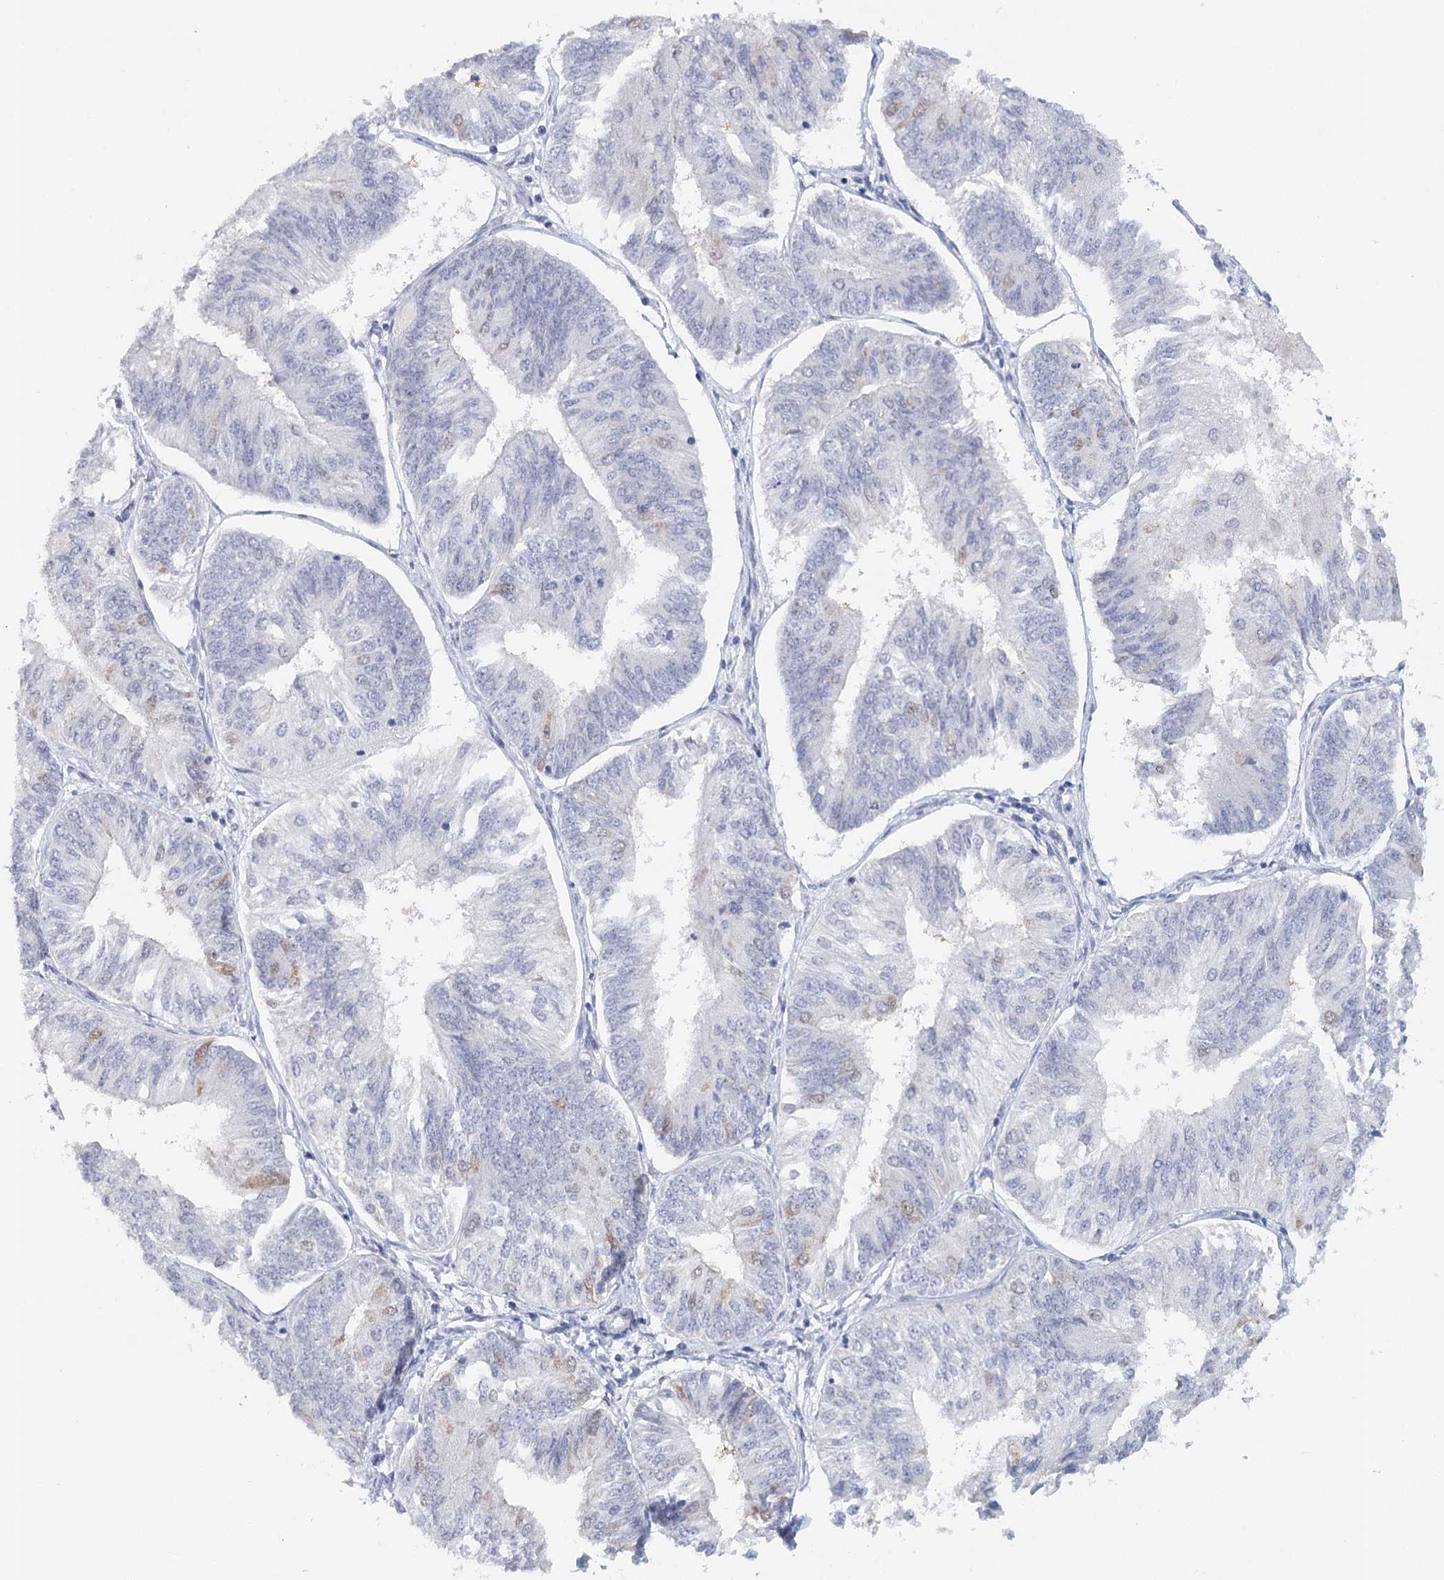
{"staining": {"intensity": "negative", "quantity": "none", "location": "none"}, "tissue": "endometrial cancer", "cell_type": "Tumor cells", "image_type": "cancer", "snomed": [{"axis": "morphology", "description": "Adenocarcinoma, NOS"}, {"axis": "topography", "description": "Endometrium"}], "caption": "IHC photomicrograph of human adenocarcinoma (endometrial) stained for a protein (brown), which reveals no staining in tumor cells.", "gene": "HSPA4L", "patient": {"sex": "female", "age": 58}}